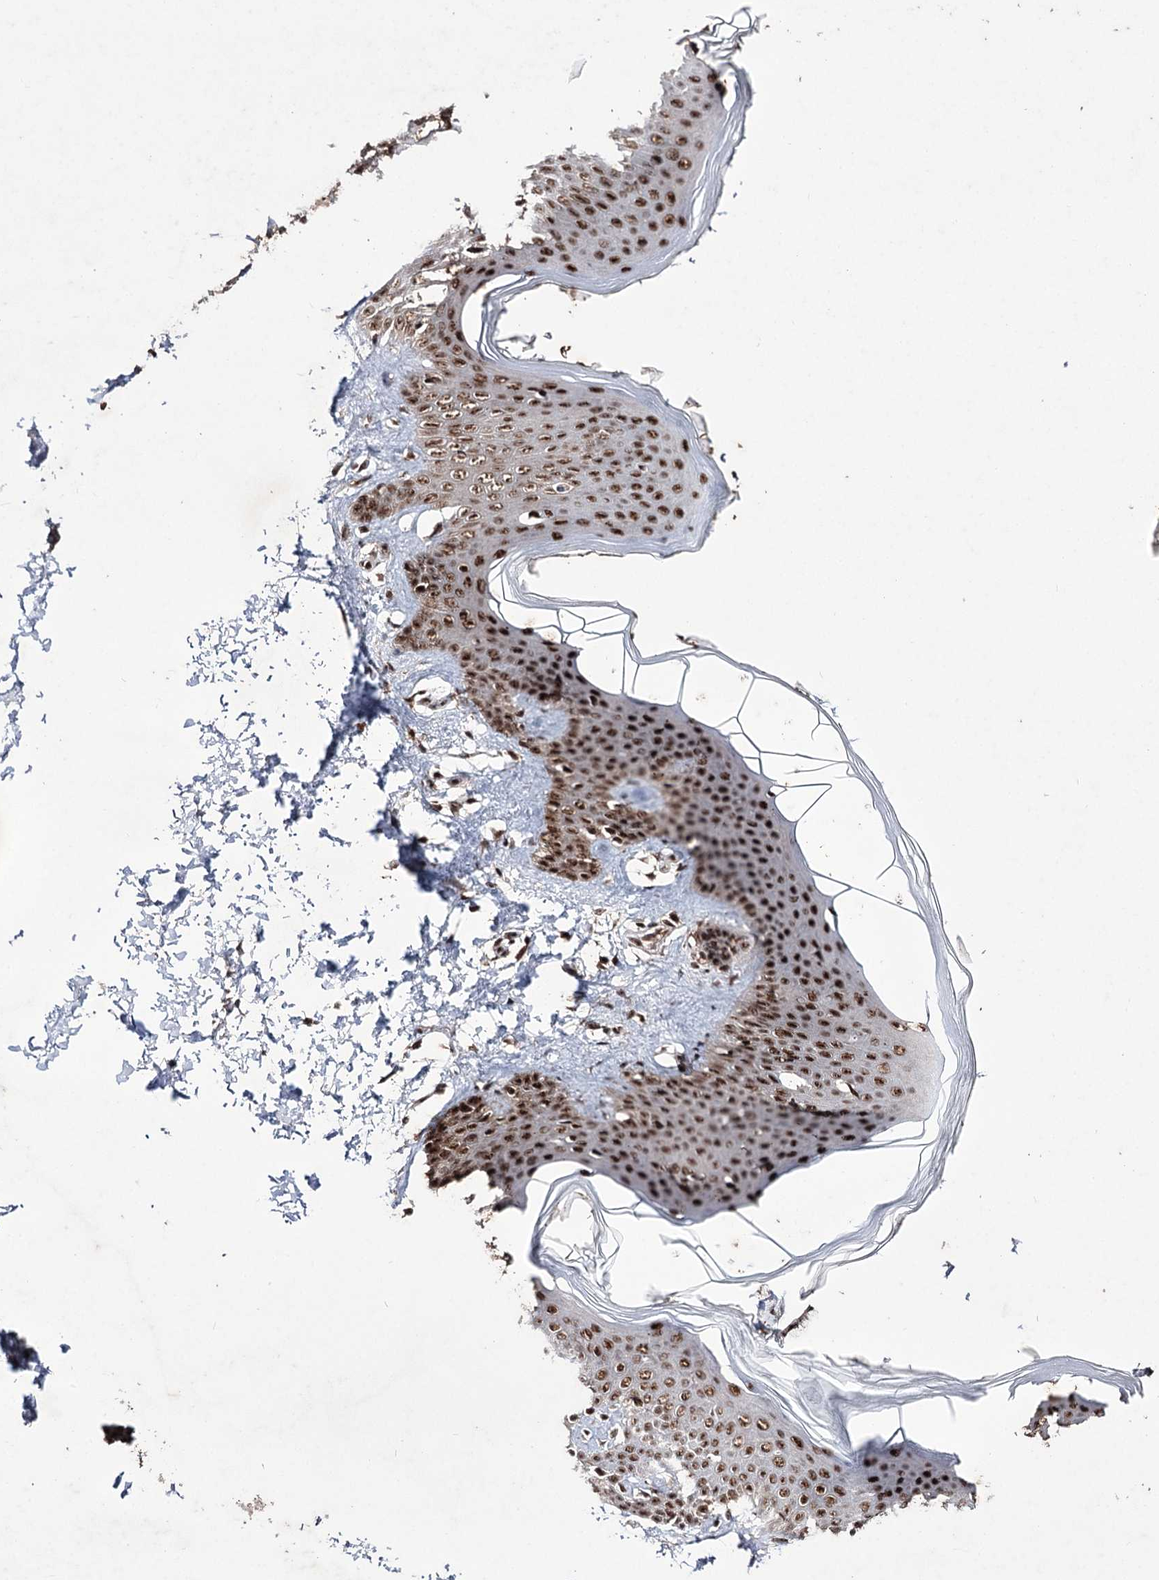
{"staining": {"intensity": "strong", "quantity": ">75%", "location": "nuclear"}, "tissue": "skin", "cell_type": "Fibroblasts", "image_type": "normal", "snomed": [{"axis": "morphology", "description": "Normal tissue, NOS"}, {"axis": "topography", "description": "Skin"}], "caption": "Protein analysis of unremarkable skin shows strong nuclear positivity in about >75% of fibroblasts. (DAB = brown stain, brightfield microscopy at high magnification).", "gene": "PRPF40A", "patient": {"sex": "male", "age": 36}}